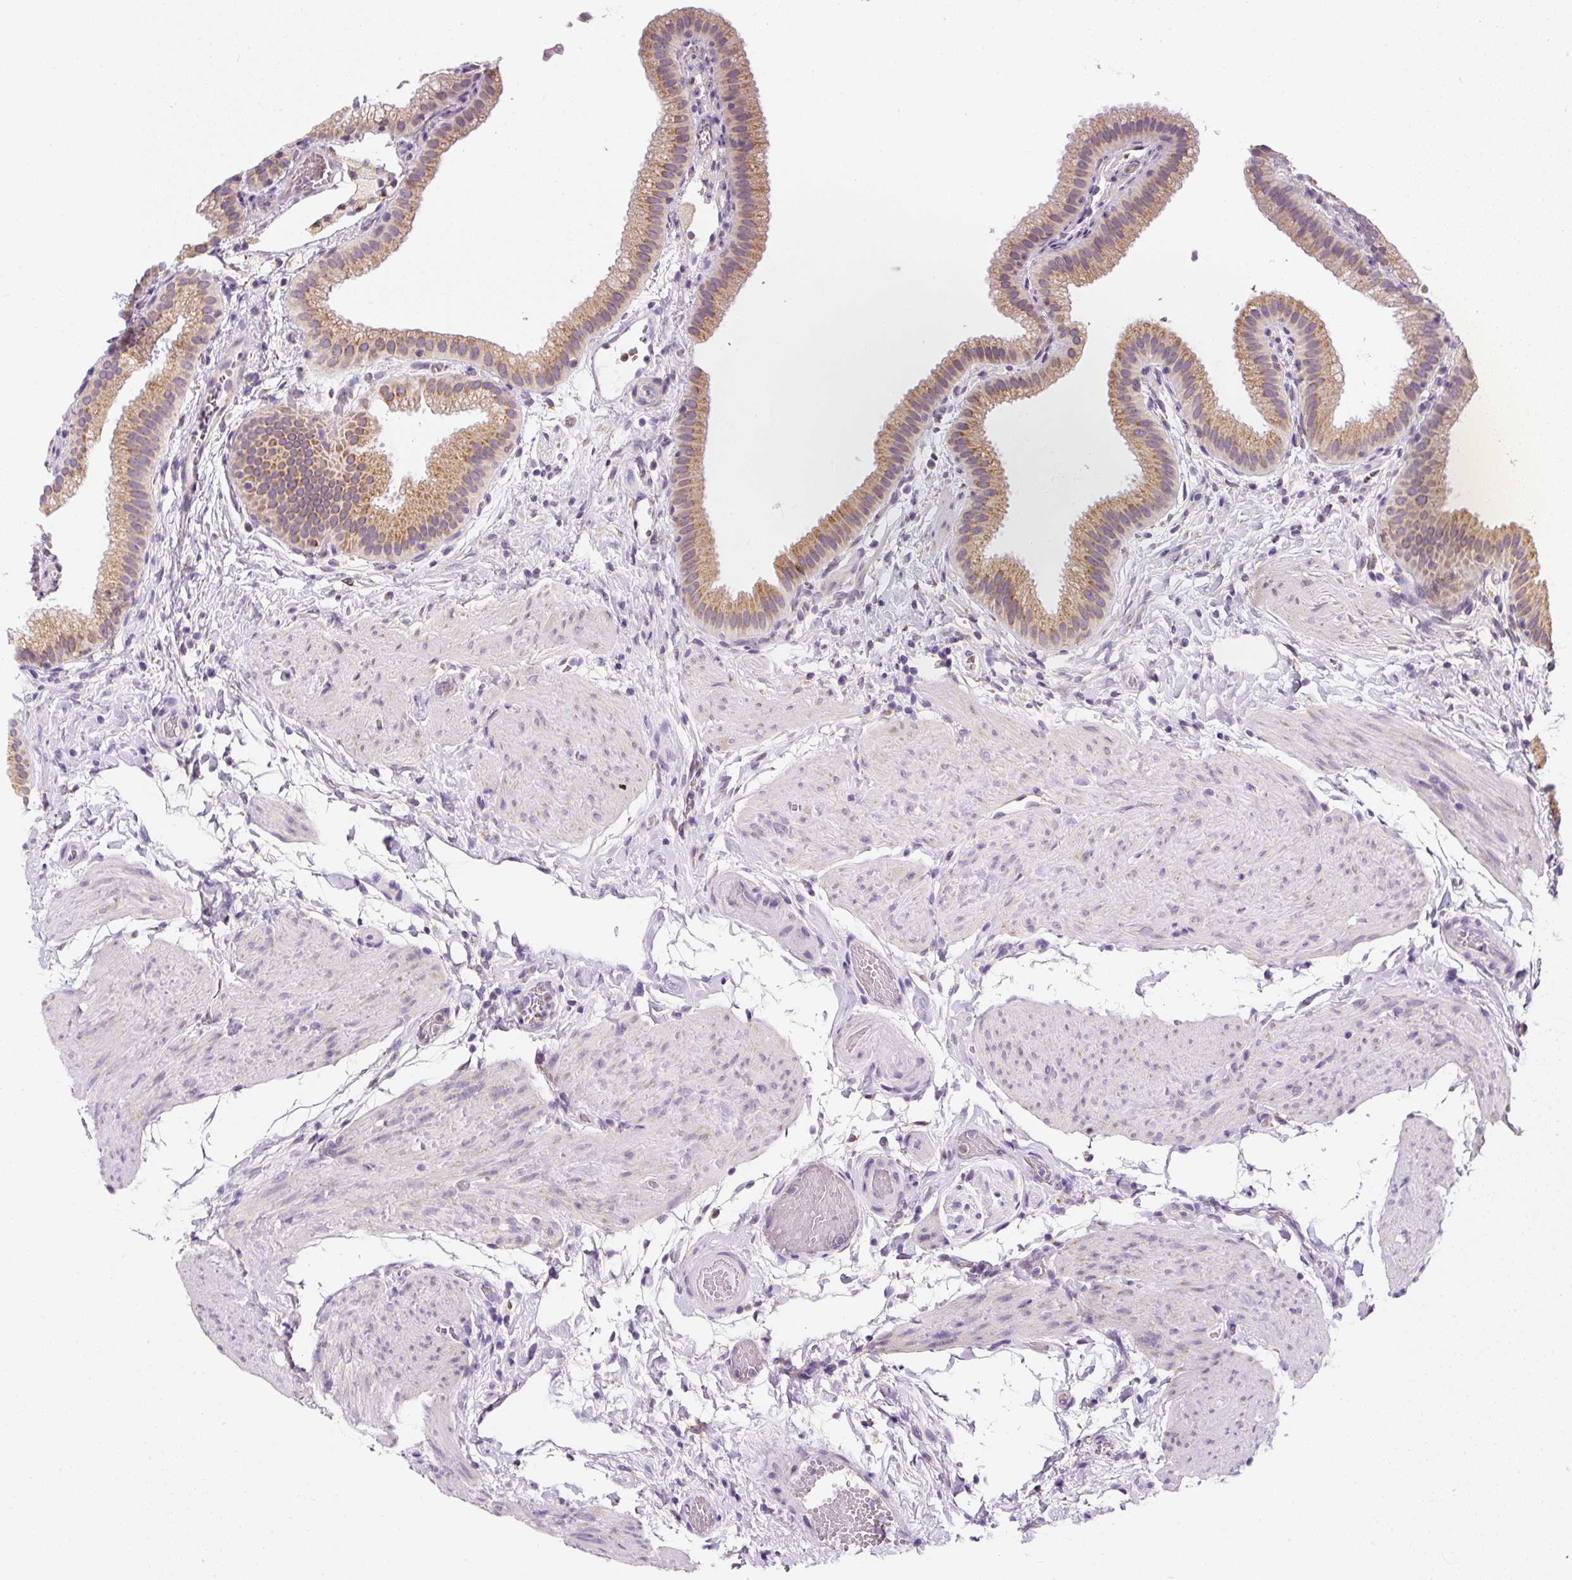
{"staining": {"intensity": "moderate", "quantity": ">75%", "location": "cytoplasmic/membranous"}, "tissue": "gallbladder", "cell_type": "Glandular cells", "image_type": "normal", "snomed": [{"axis": "morphology", "description": "Normal tissue, NOS"}, {"axis": "topography", "description": "Gallbladder"}], "caption": "Immunohistochemistry histopathology image of benign human gallbladder stained for a protein (brown), which shows medium levels of moderate cytoplasmic/membranous staining in about >75% of glandular cells.", "gene": "DDOST", "patient": {"sex": "female", "age": 63}}